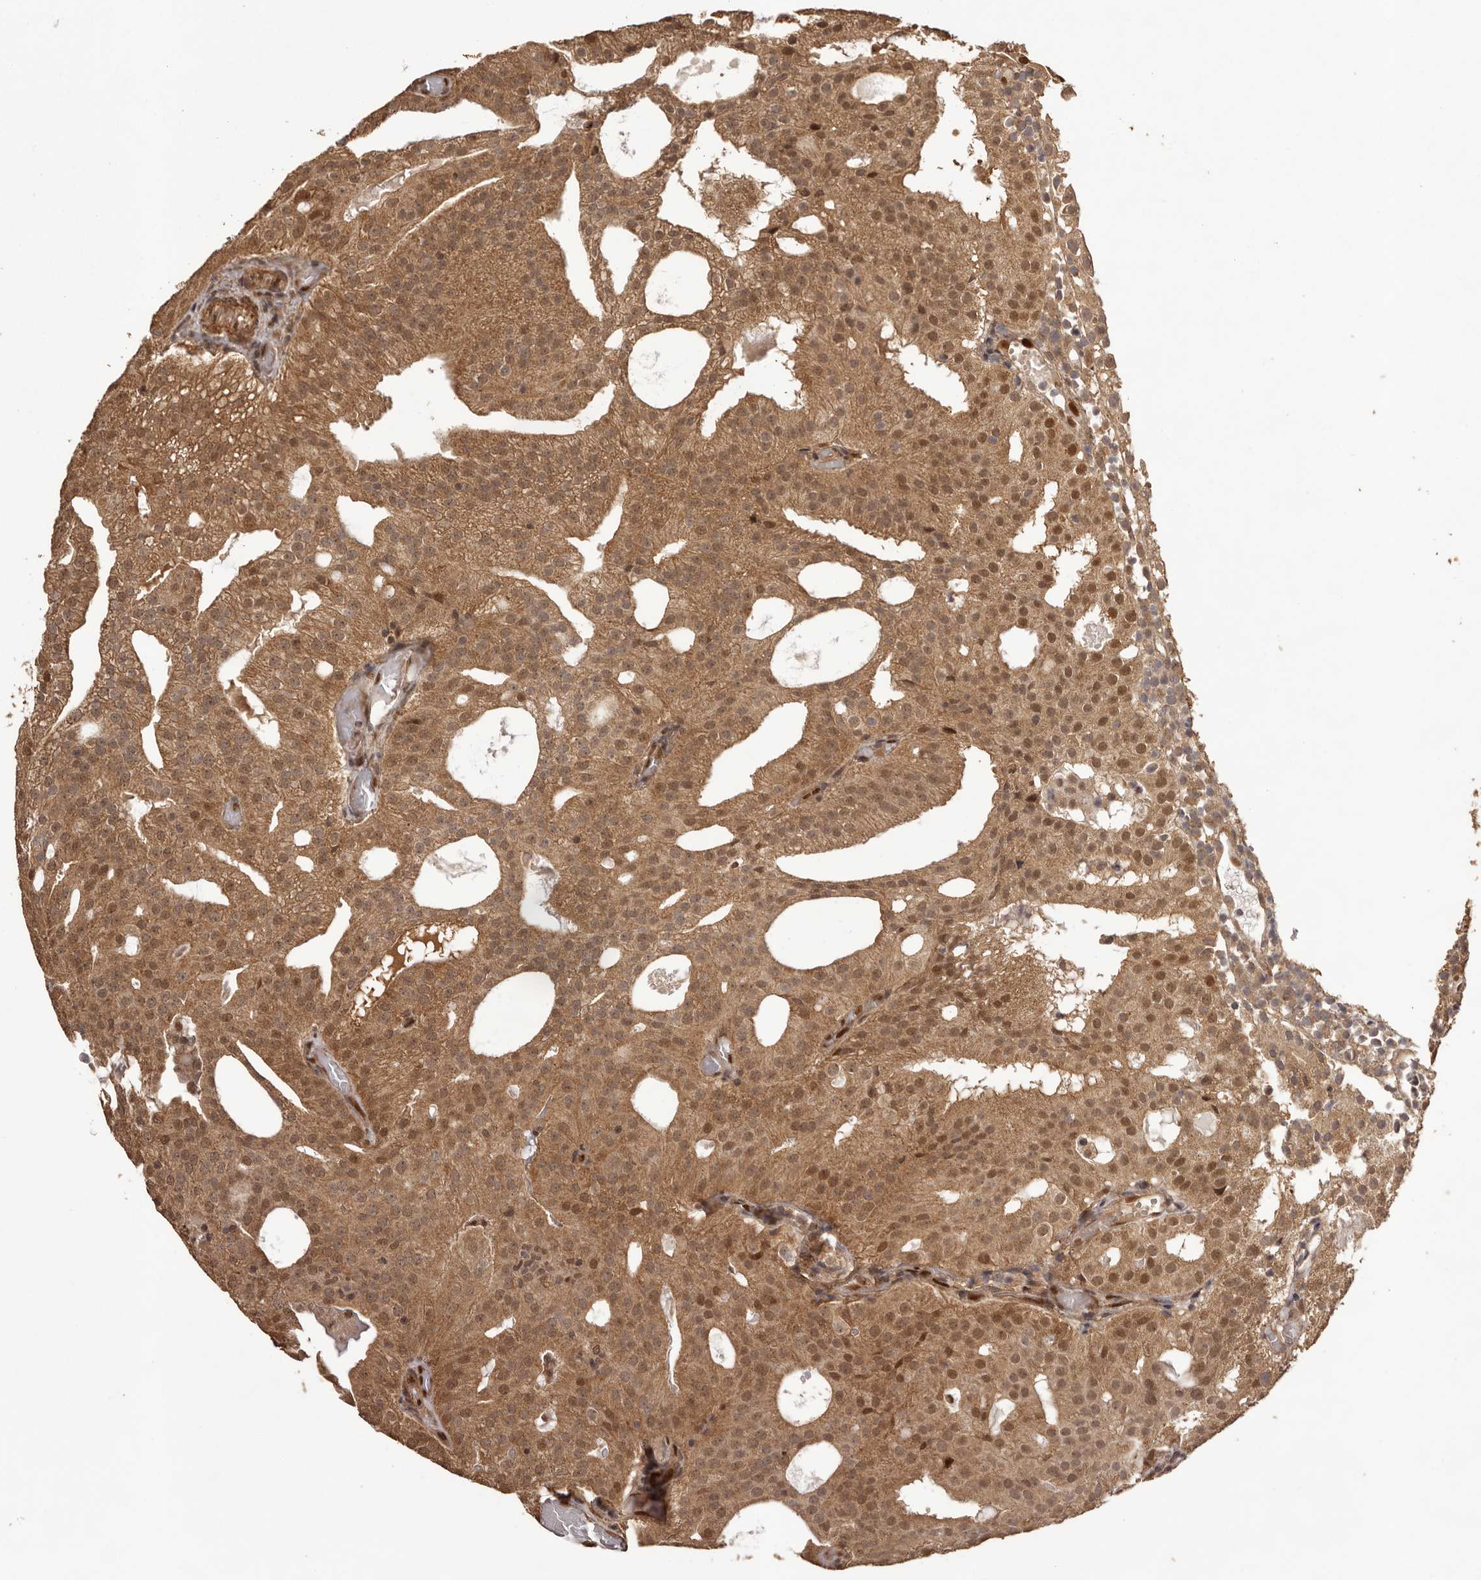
{"staining": {"intensity": "moderate", "quantity": ">75%", "location": "cytoplasmic/membranous,nuclear"}, "tissue": "prostate cancer", "cell_type": "Tumor cells", "image_type": "cancer", "snomed": [{"axis": "morphology", "description": "Adenocarcinoma, Medium grade"}, {"axis": "topography", "description": "Prostate"}], "caption": "Moderate cytoplasmic/membranous and nuclear positivity for a protein is appreciated in about >75% of tumor cells of medium-grade adenocarcinoma (prostate) using IHC.", "gene": "UBR2", "patient": {"sex": "male", "age": 88}}